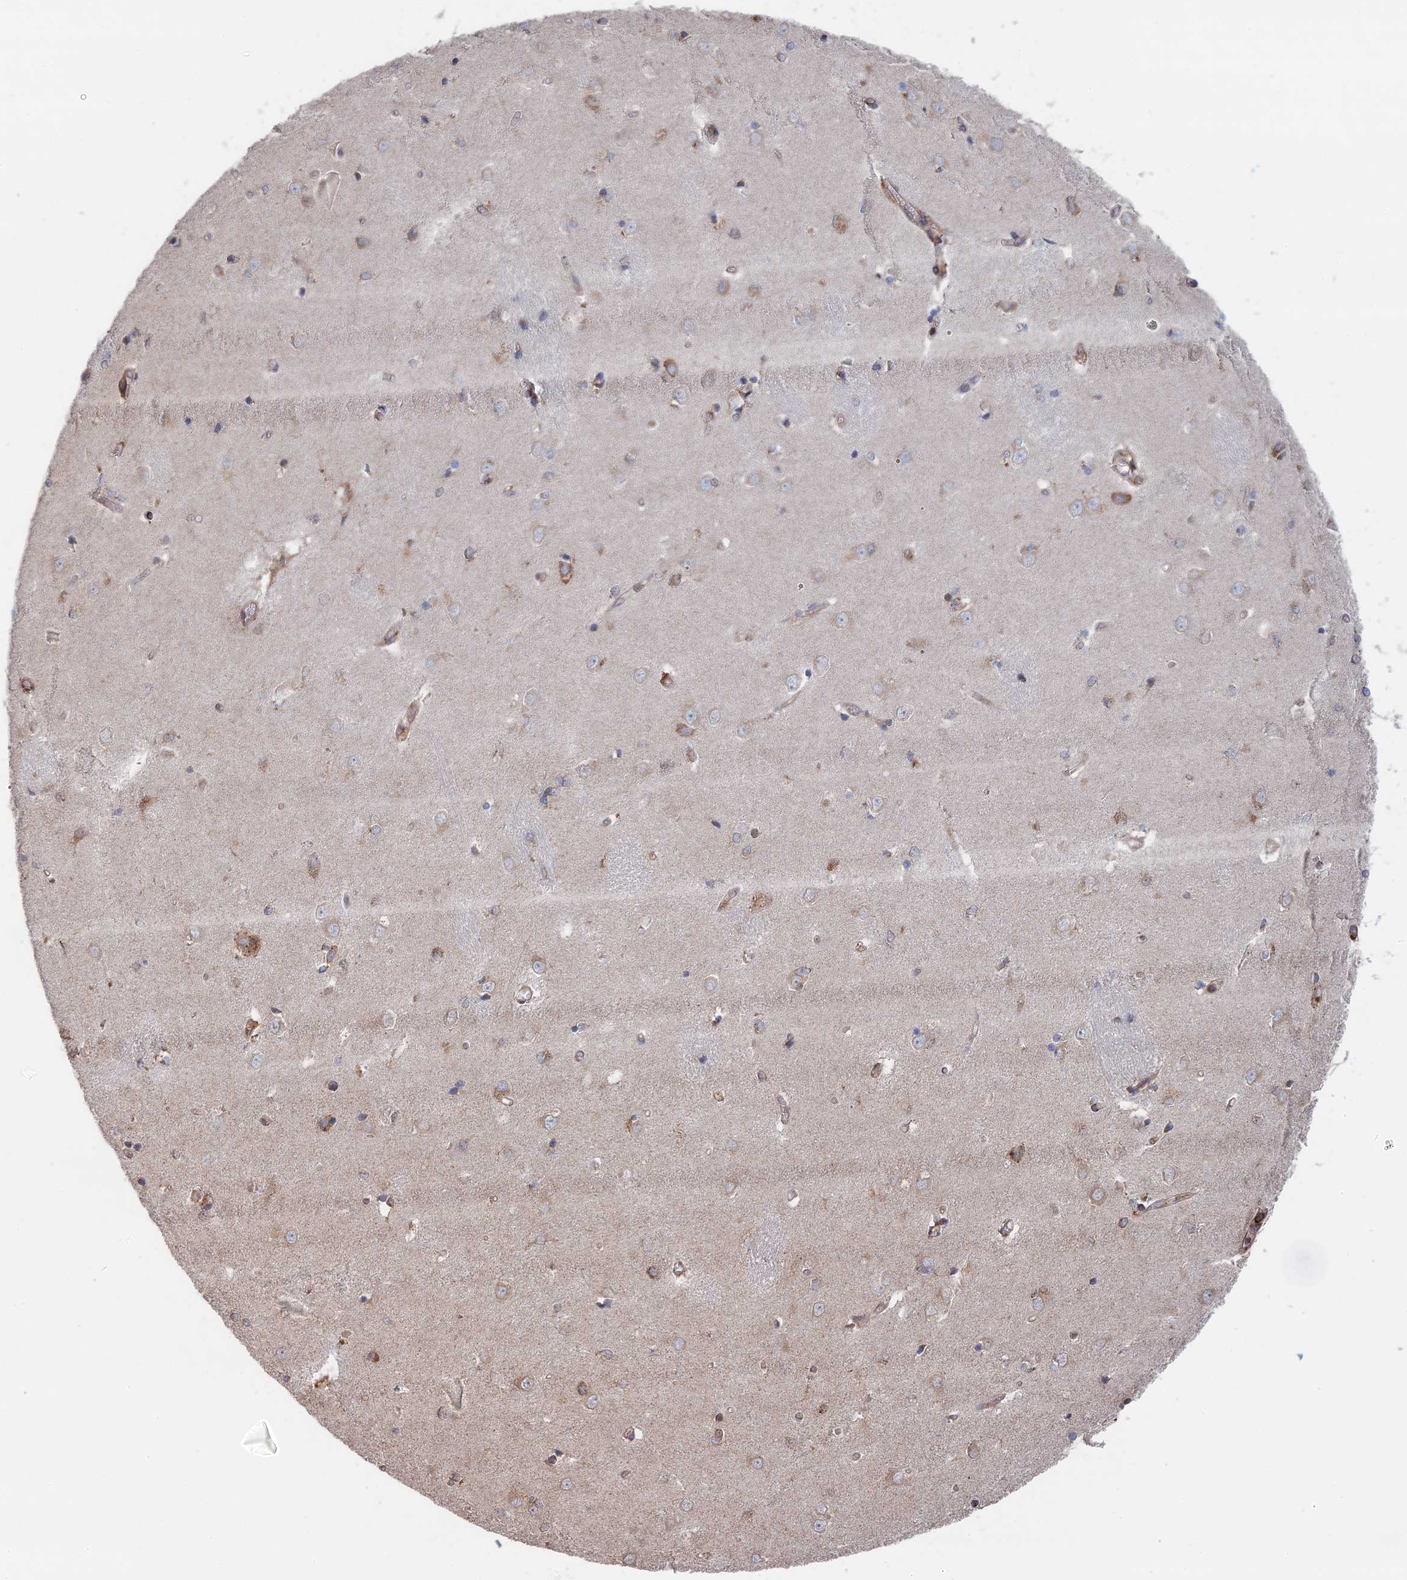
{"staining": {"intensity": "moderate", "quantity": "<25%", "location": "cytoplasmic/membranous"}, "tissue": "caudate", "cell_type": "Glial cells", "image_type": "normal", "snomed": [{"axis": "morphology", "description": "Normal tissue, NOS"}, {"axis": "topography", "description": "Lateral ventricle wall"}], "caption": "IHC histopathology image of normal caudate stained for a protein (brown), which displays low levels of moderate cytoplasmic/membranous positivity in about <25% of glial cells.", "gene": "BPIFB6", "patient": {"sex": "male", "age": 37}}